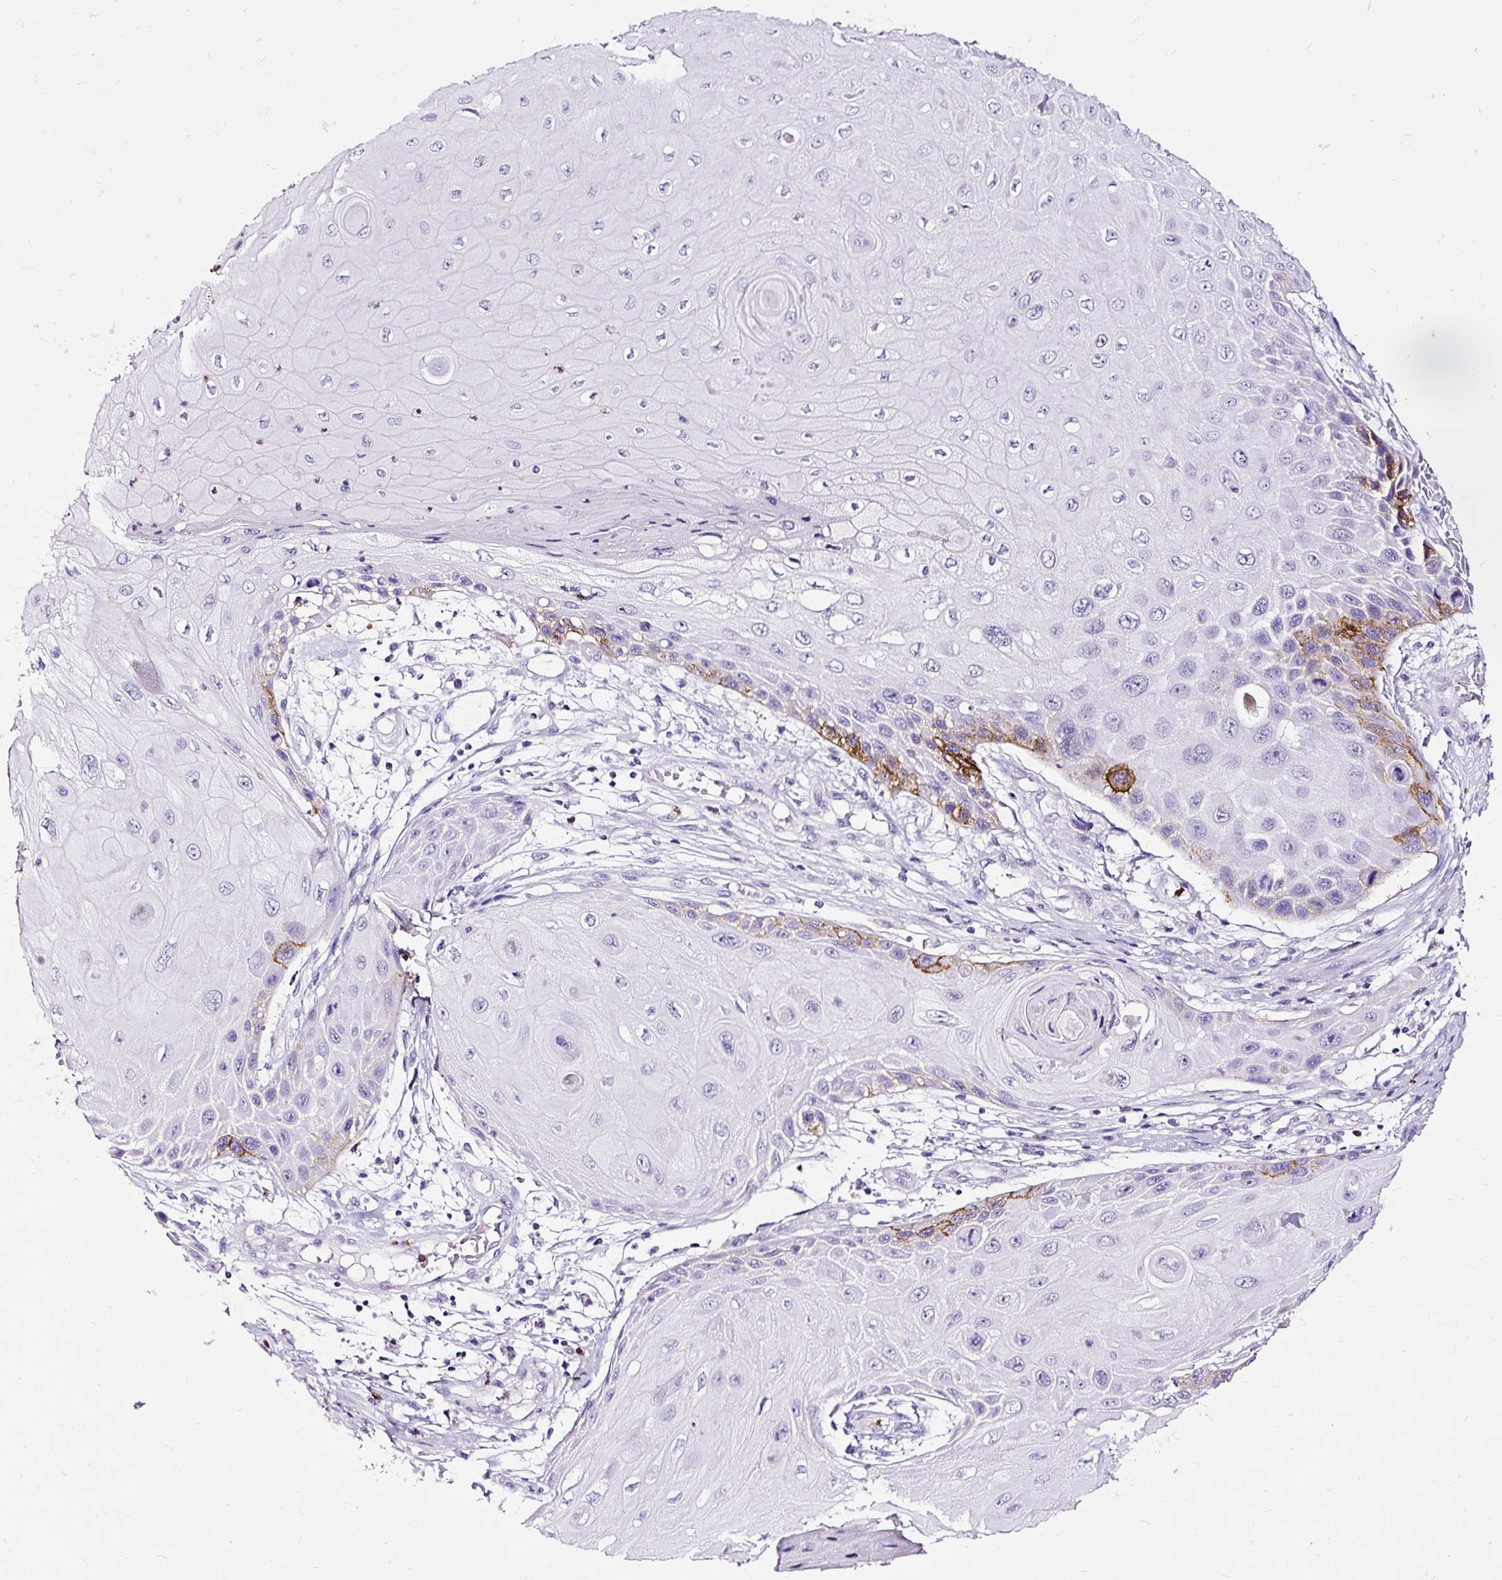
{"staining": {"intensity": "moderate", "quantity": "<25%", "location": "cytoplasmic/membranous"}, "tissue": "skin cancer", "cell_type": "Tumor cells", "image_type": "cancer", "snomed": [{"axis": "morphology", "description": "Squamous cell carcinoma, NOS"}, {"axis": "topography", "description": "Skin"}, {"axis": "topography", "description": "Vulva"}], "caption": "IHC staining of skin cancer, which exhibits low levels of moderate cytoplasmic/membranous positivity in approximately <25% of tumor cells indicating moderate cytoplasmic/membranous protein positivity. The staining was performed using DAB (3,3'-diaminobenzidine) (brown) for protein detection and nuclei were counterstained in hematoxylin (blue).", "gene": "SLC7A8", "patient": {"sex": "female", "age": 44}}